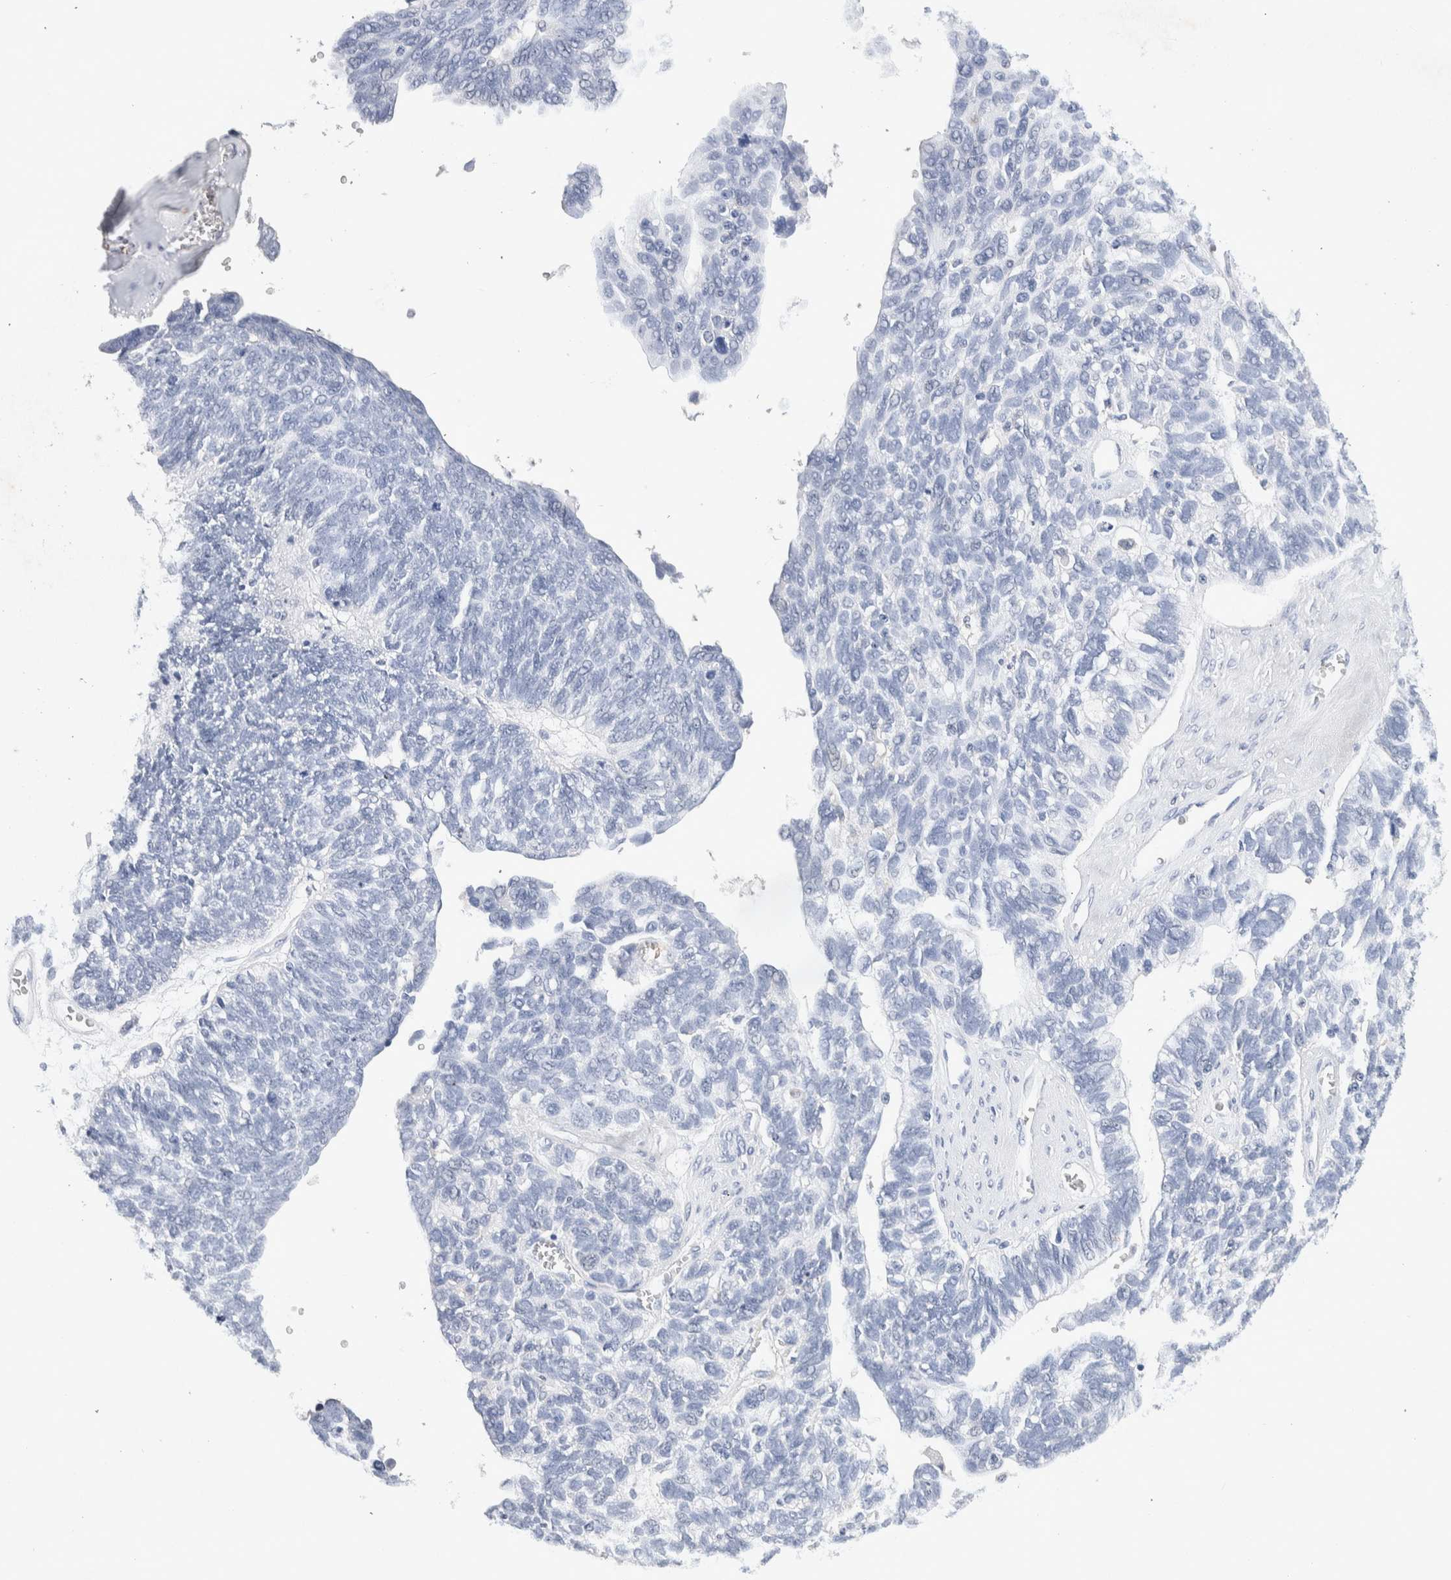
{"staining": {"intensity": "negative", "quantity": "none", "location": "none"}, "tissue": "ovarian cancer", "cell_type": "Tumor cells", "image_type": "cancer", "snomed": [{"axis": "morphology", "description": "Cystadenocarcinoma, serous, NOS"}, {"axis": "topography", "description": "Ovary"}], "caption": "Tumor cells show no significant protein staining in ovarian serous cystadenocarcinoma.", "gene": "NCF2", "patient": {"sex": "female", "age": 79}}